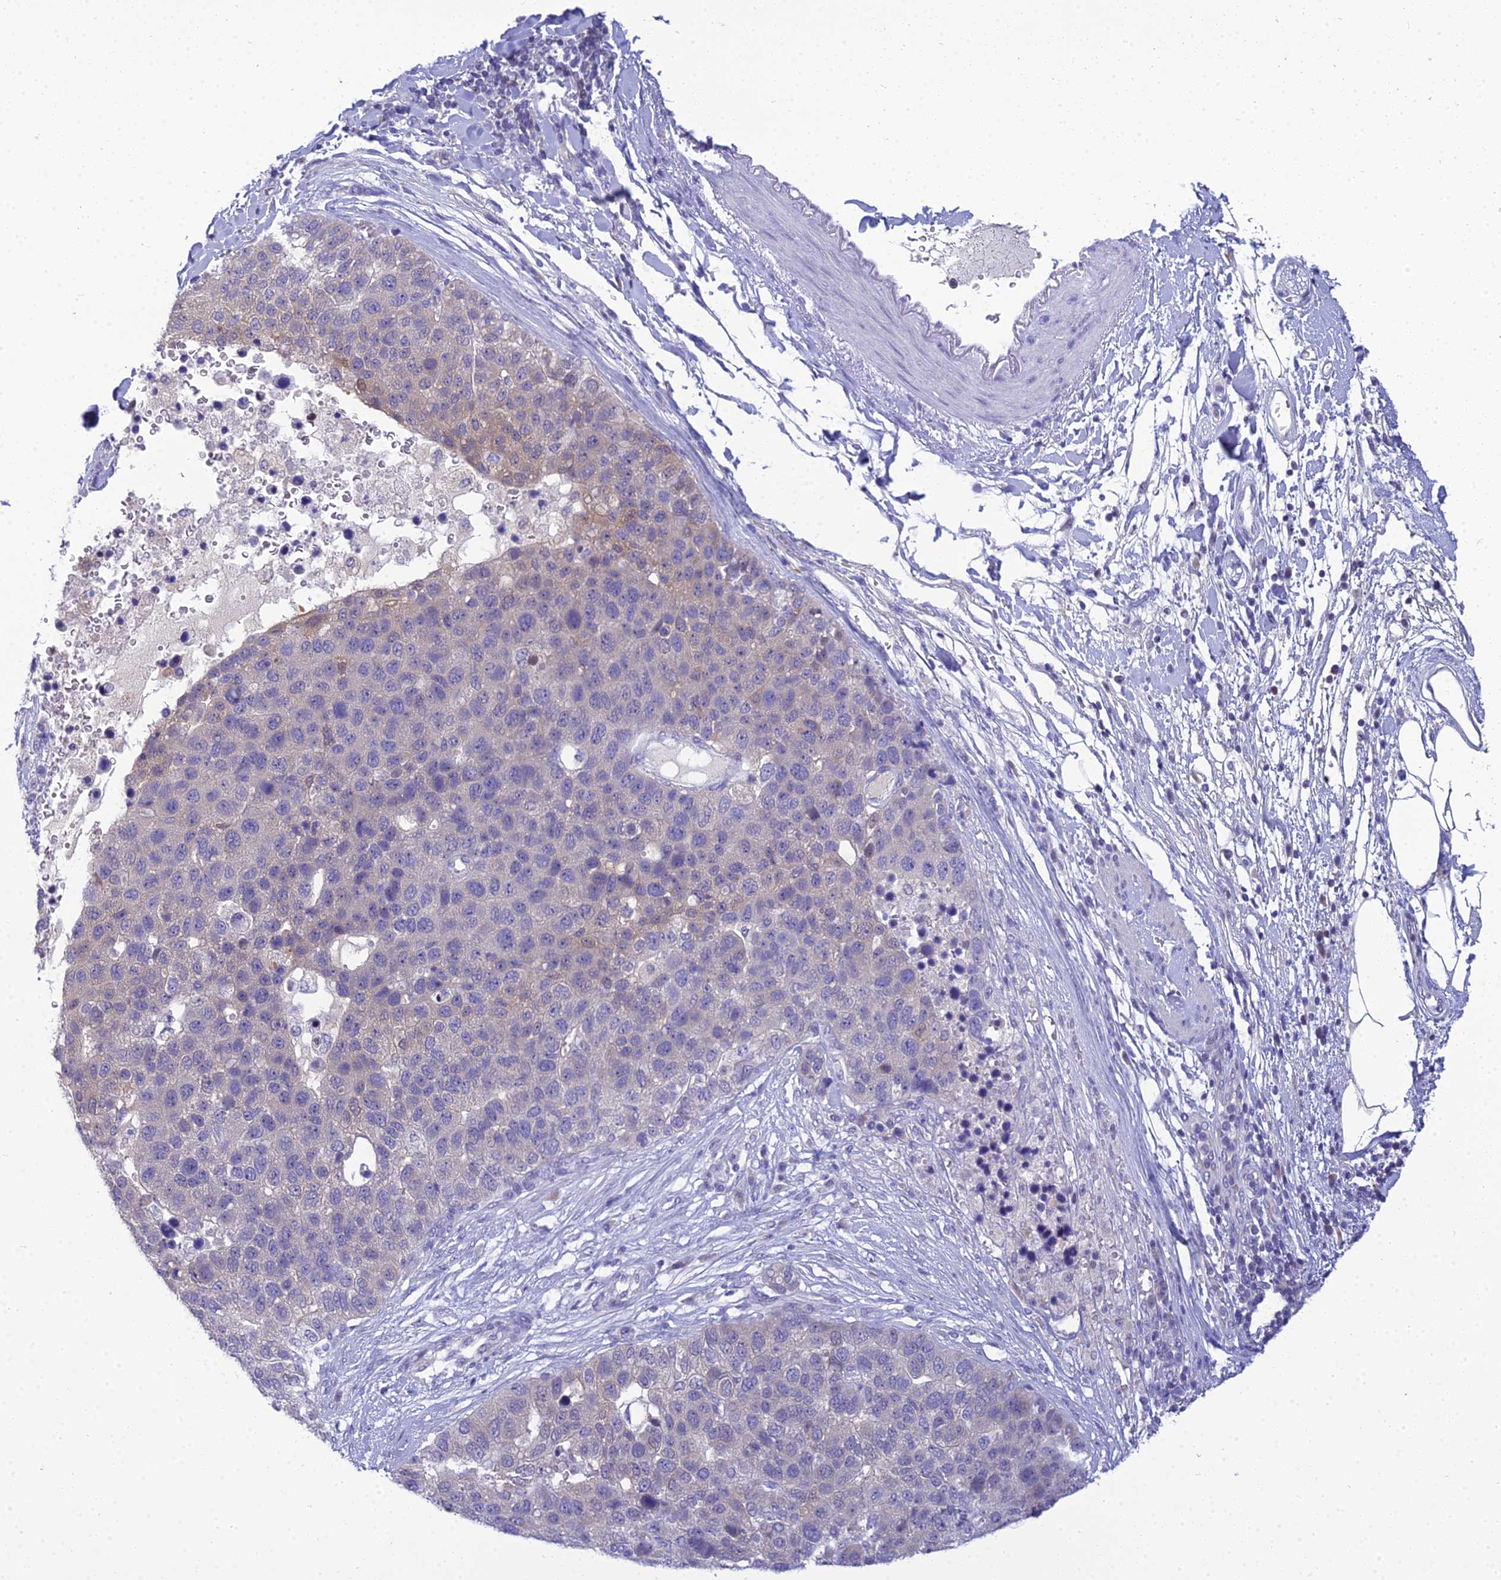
{"staining": {"intensity": "weak", "quantity": "<25%", "location": "cytoplasmic/membranous"}, "tissue": "pancreatic cancer", "cell_type": "Tumor cells", "image_type": "cancer", "snomed": [{"axis": "morphology", "description": "Adenocarcinoma, NOS"}, {"axis": "topography", "description": "Pancreas"}], "caption": "Immunohistochemistry of adenocarcinoma (pancreatic) shows no staining in tumor cells.", "gene": "ZMIZ1", "patient": {"sex": "female", "age": 61}}